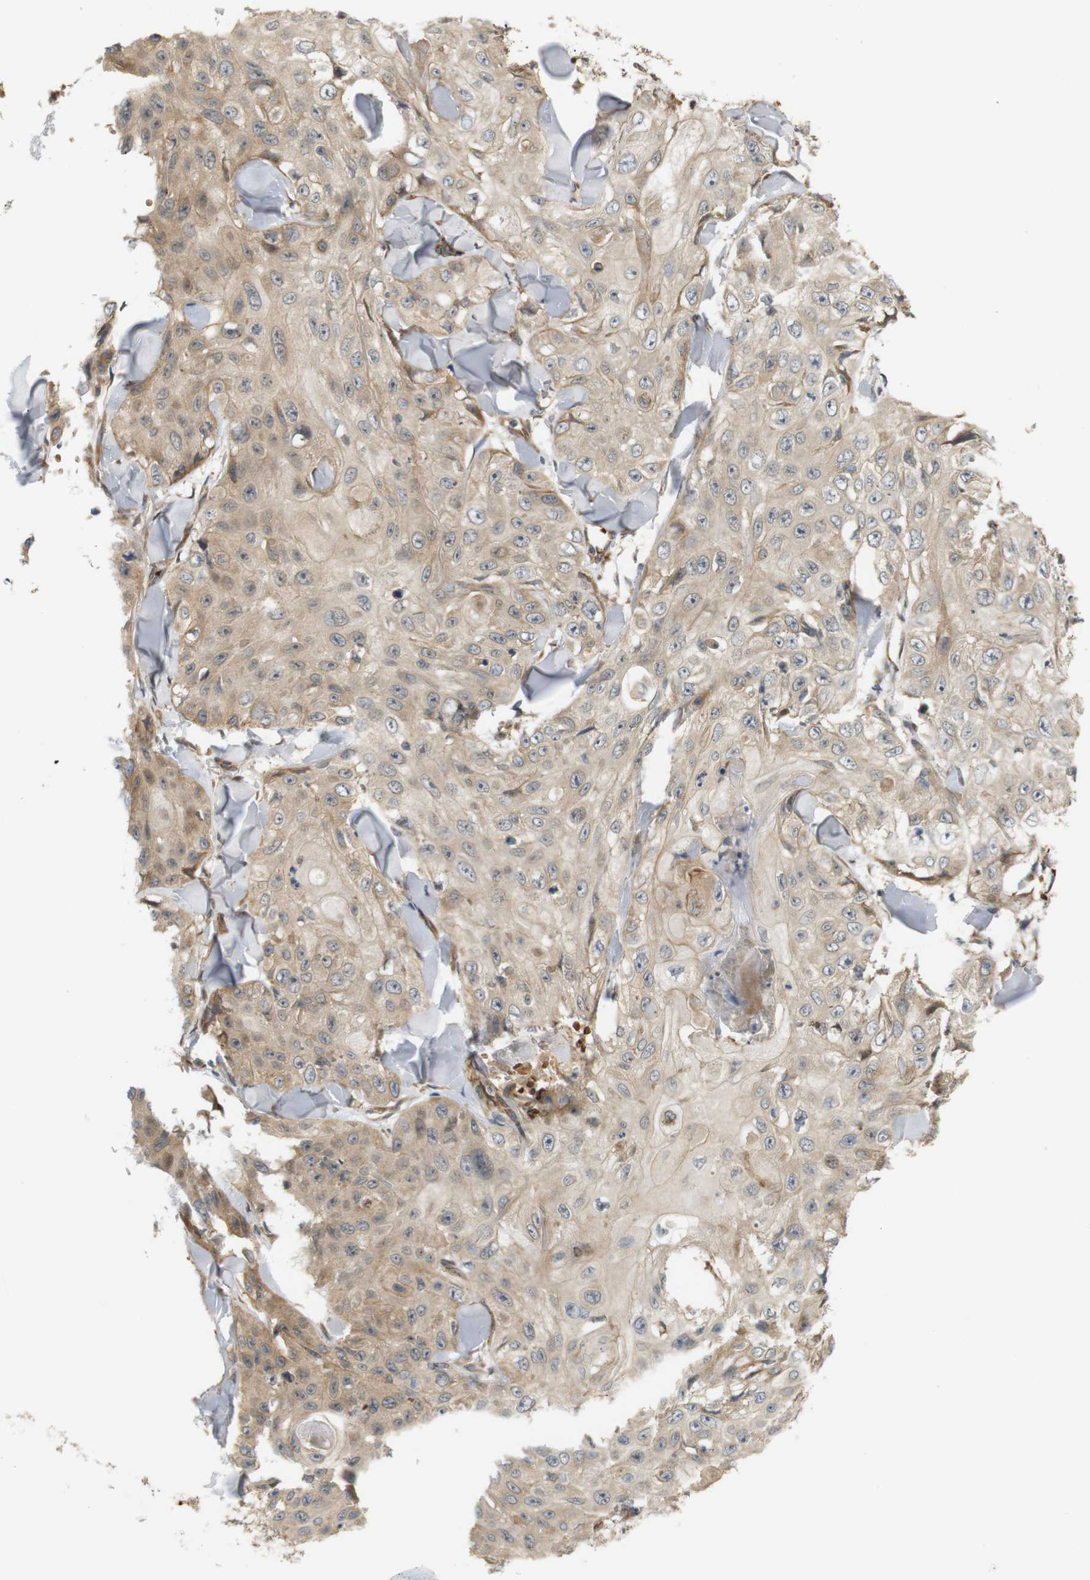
{"staining": {"intensity": "moderate", "quantity": ">75%", "location": "cytoplasmic/membranous"}, "tissue": "skin cancer", "cell_type": "Tumor cells", "image_type": "cancer", "snomed": [{"axis": "morphology", "description": "Squamous cell carcinoma, NOS"}, {"axis": "topography", "description": "Skin"}], "caption": "Human skin cancer stained with a brown dye displays moderate cytoplasmic/membranous positive positivity in about >75% of tumor cells.", "gene": "RPTOR", "patient": {"sex": "male", "age": 86}}